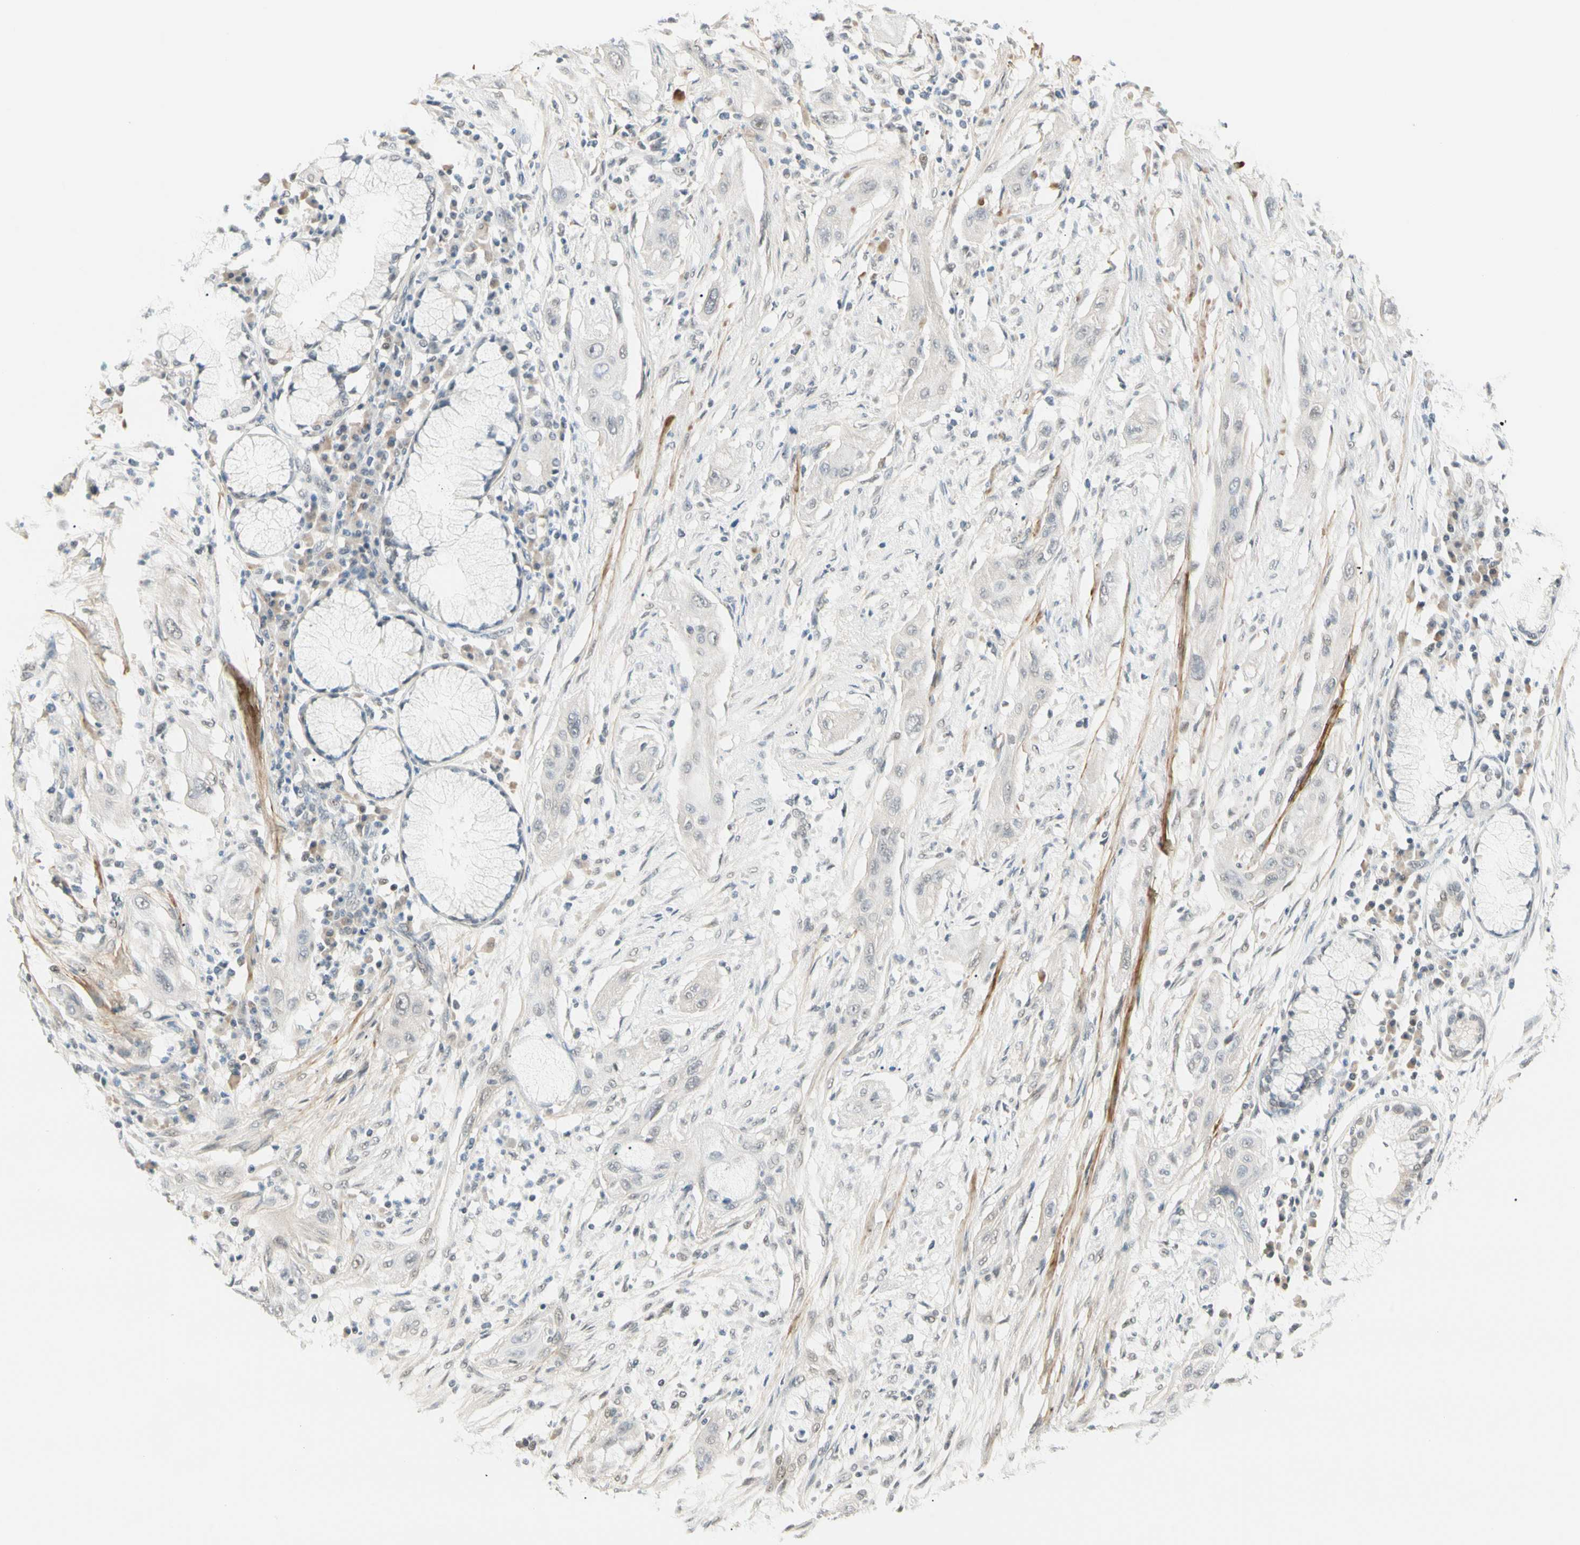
{"staining": {"intensity": "negative", "quantity": "none", "location": "none"}, "tissue": "lung cancer", "cell_type": "Tumor cells", "image_type": "cancer", "snomed": [{"axis": "morphology", "description": "Squamous cell carcinoma, NOS"}, {"axis": "topography", "description": "Lung"}], "caption": "Immunohistochemical staining of squamous cell carcinoma (lung) exhibits no significant staining in tumor cells.", "gene": "ASPN", "patient": {"sex": "female", "age": 47}}